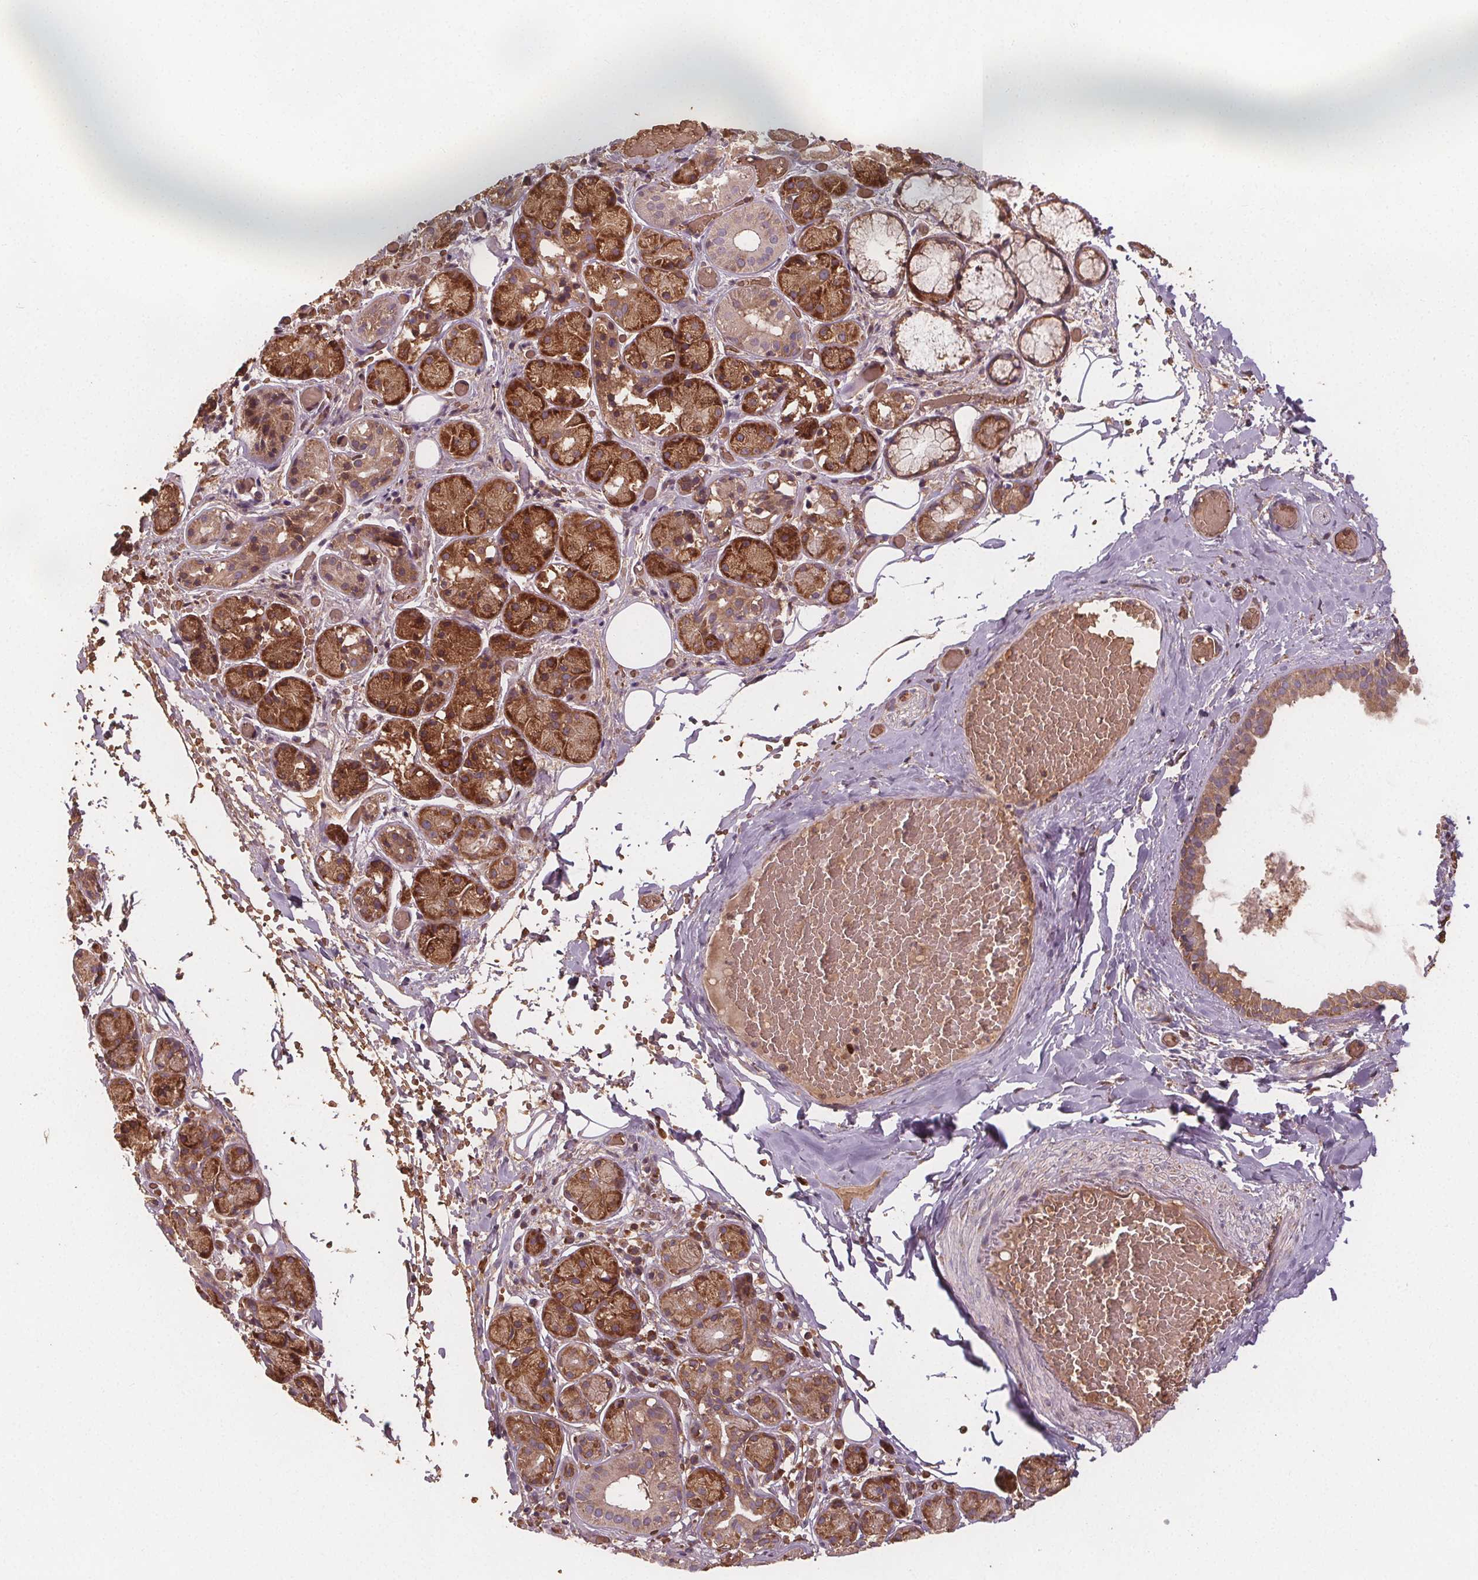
{"staining": {"intensity": "moderate", "quantity": ">75%", "location": "cytoplasmic/membranous"}, "tissue": "salivary gland", "cell_type": "Glandular cells", "image_type": "normal", "snomed": [{"axis": "morphology", "description": "Normal tissue, NOS"}, {"axis": "topography", "description": "Salivary gland"}, {"axis": "topography", "description": "Peripheral nerve tissue"}], "caption": "Approximately >75% of glandular cells in benign human salivary gland display moderate cytoplasmic/membranous protein positivity as visualized by brown immunohistochemical staining.", "gene": "EIF3D", "patient": {"sex": "male", "age": 71}}